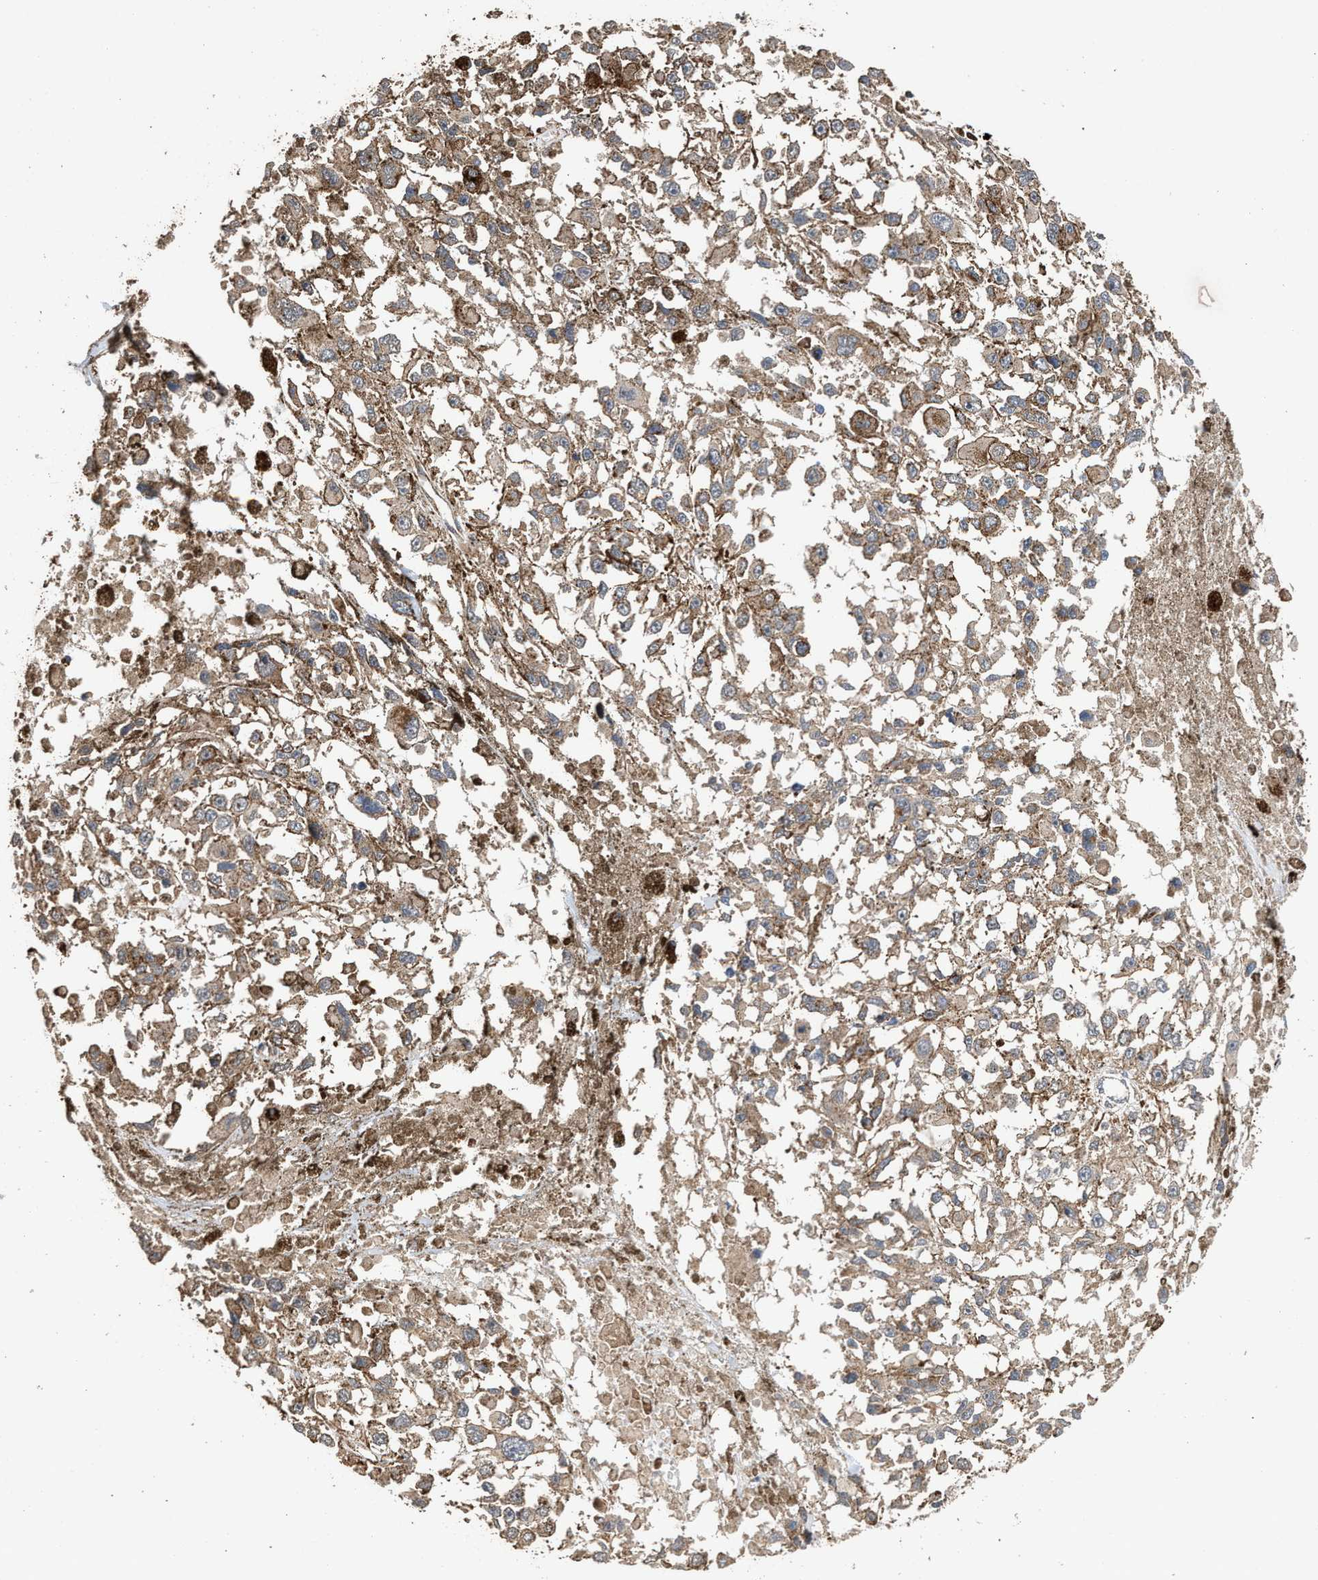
{"staining": {"intensity": "weak", "quantity": ">75%", "location": "cytoplasmic/membranous"}, "tissue": "melanoma", "cell_type": "Tumor cells", "image_type": "cancer", "snomed": [{"axis": "morphology", "description": "Malignant melanoma, Metastatic site"}, {"axis": "topography", "description": "Lymph node"}], "caption": "Approximately >75% of tumor cells in human malignant melanoma (metastatic site) exhibit weak cytoplasmic/membranous protein positivity as visualized by brown immunohistochemical staining.", "gene": "CTSV", "patient": {"sex": "male", "age": 59}}